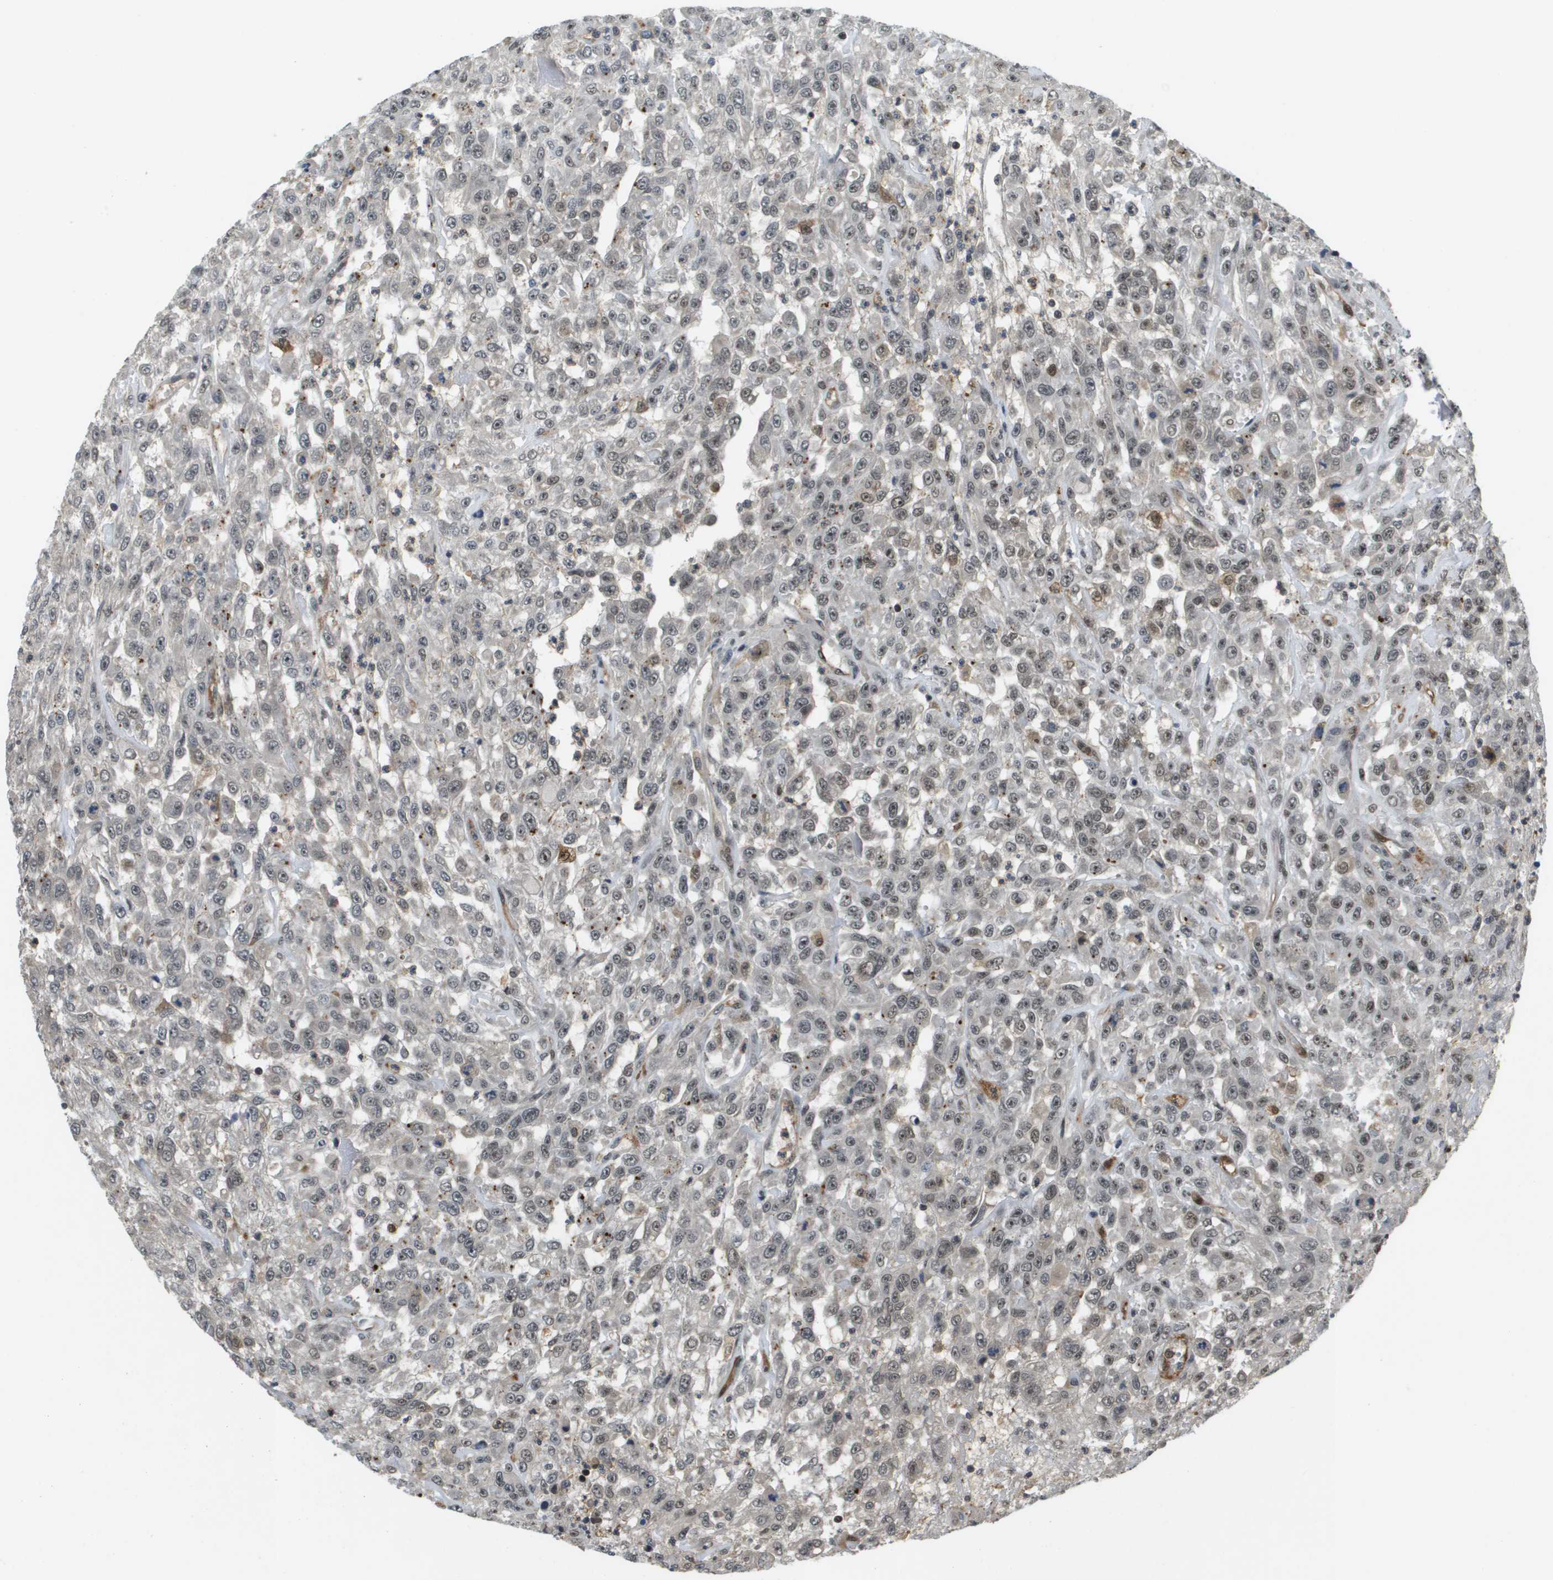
{"staining": {"intensity": "weak", "quantity": ">75%", "location": "nuclear"}, "tissue": "urothelial cancer", "cell_type": "Tumor cells", "image_type": "cancer", "snomed": [{"axis": "morphology", "description": "Urothelial carcinoma, High grade"}, {"axis": "topography", "description": "Urinary bladder"}], "caption": "A brown stain labels weak nuclear positivity of a protein in human urothelial carcinoma (high-grade) tumor cells.", "gene": "EP400", "patient": {"sex": "male", "age": 46}}